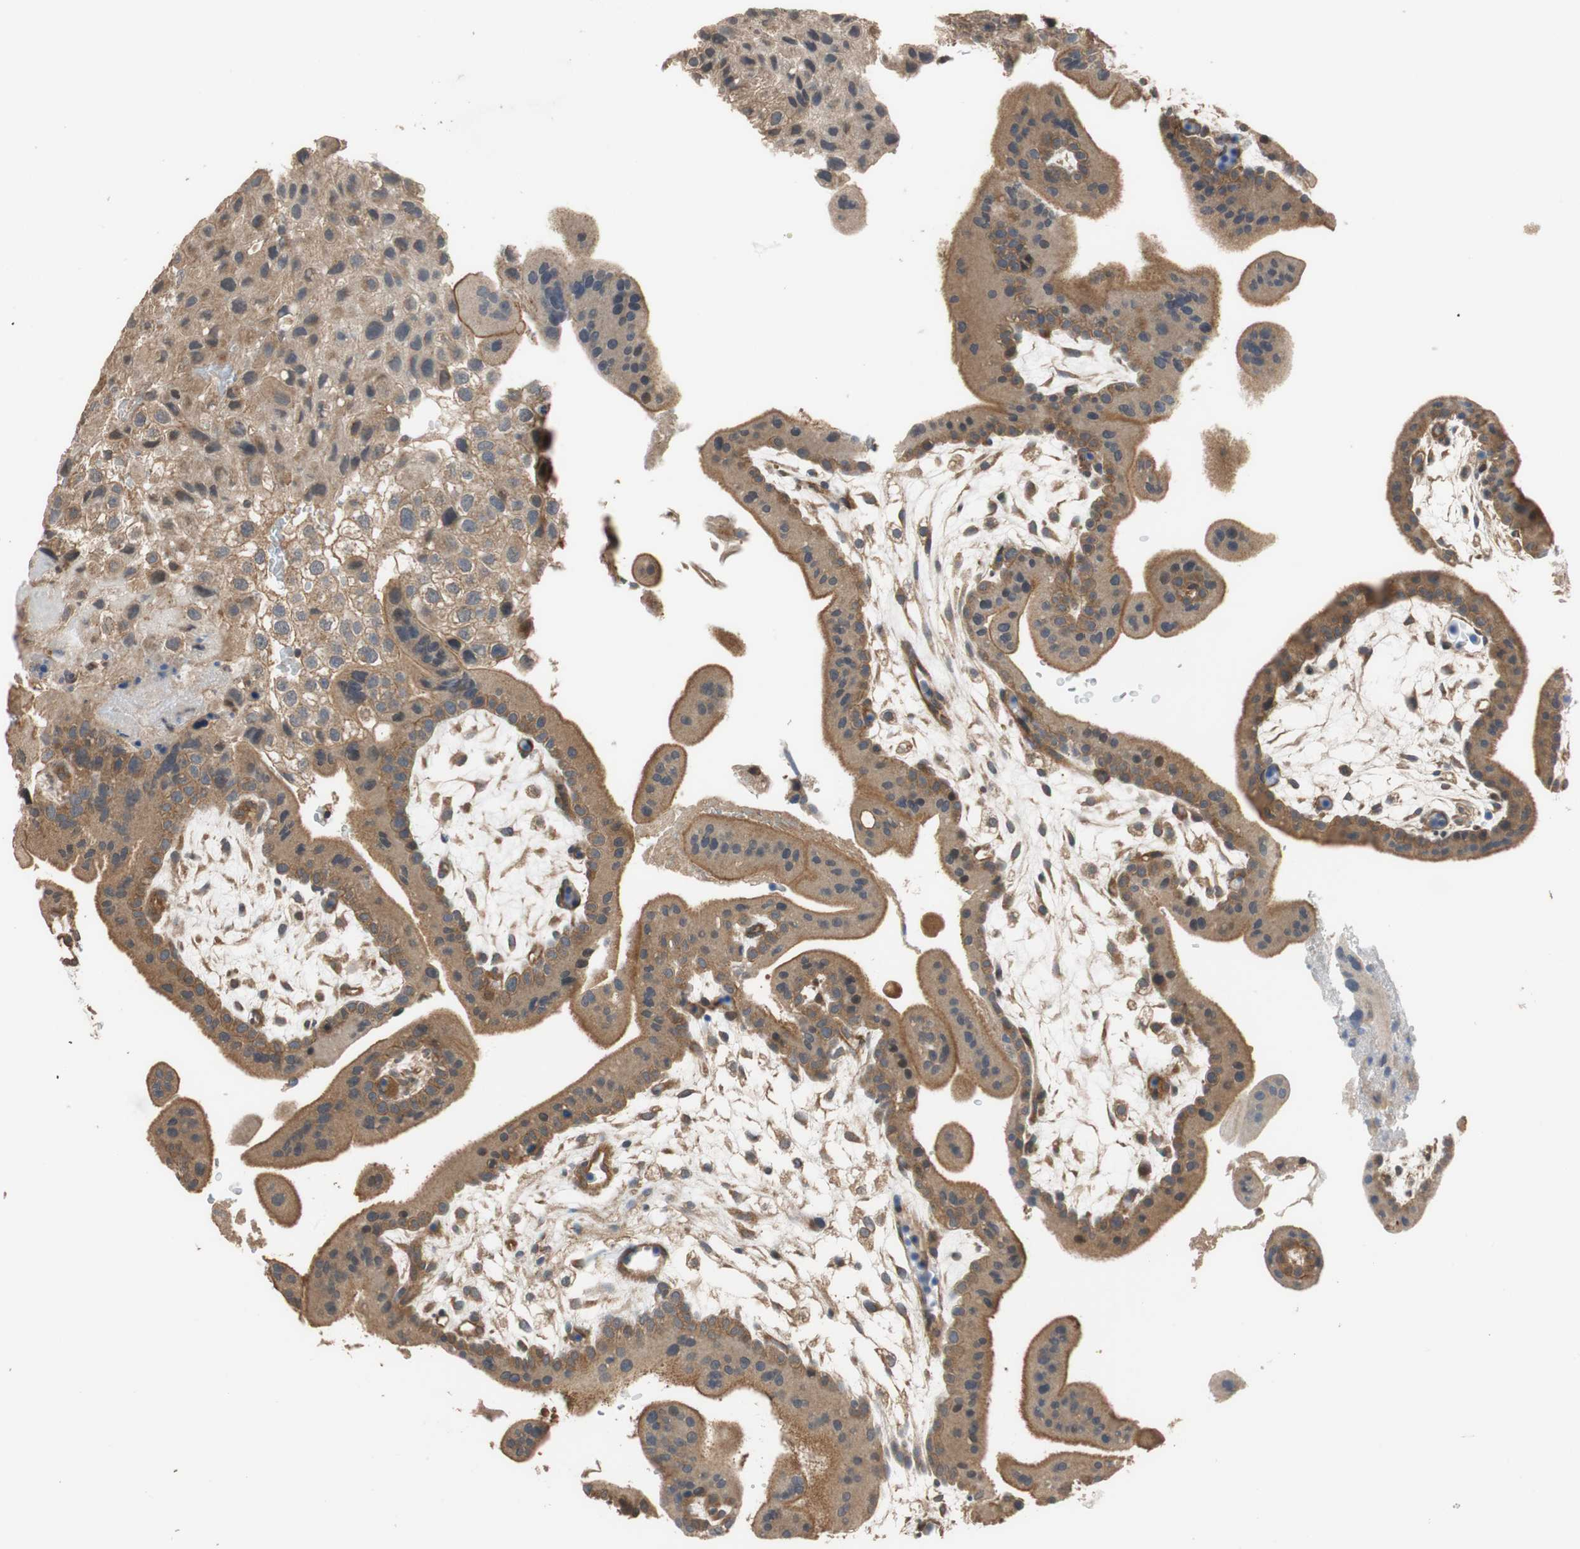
{"staining": {"intensity": "weak", "quantity": ">75%", "location": "cytoplasmic/membranous"}, "tissue": "placenta", "cell_type": "Decidual cells", "image_type": "normal", "snomed": [{"axis": "morphology", "description": "Normal tissue, NOS"}, {"axis": "topography", "description": "Placenta"}], "caption": "Protein expression by immunohistochemistry displays weak cytoplasmic/membranous staining in about >75% of decidual cells in benign placenta. (Stains: DAB in brown, nuclei in blue, Microscopy: brightfield microscopy at high magnification).", "gene": "MAP4K2", "patient": {"sex": "female", "age": 35}}